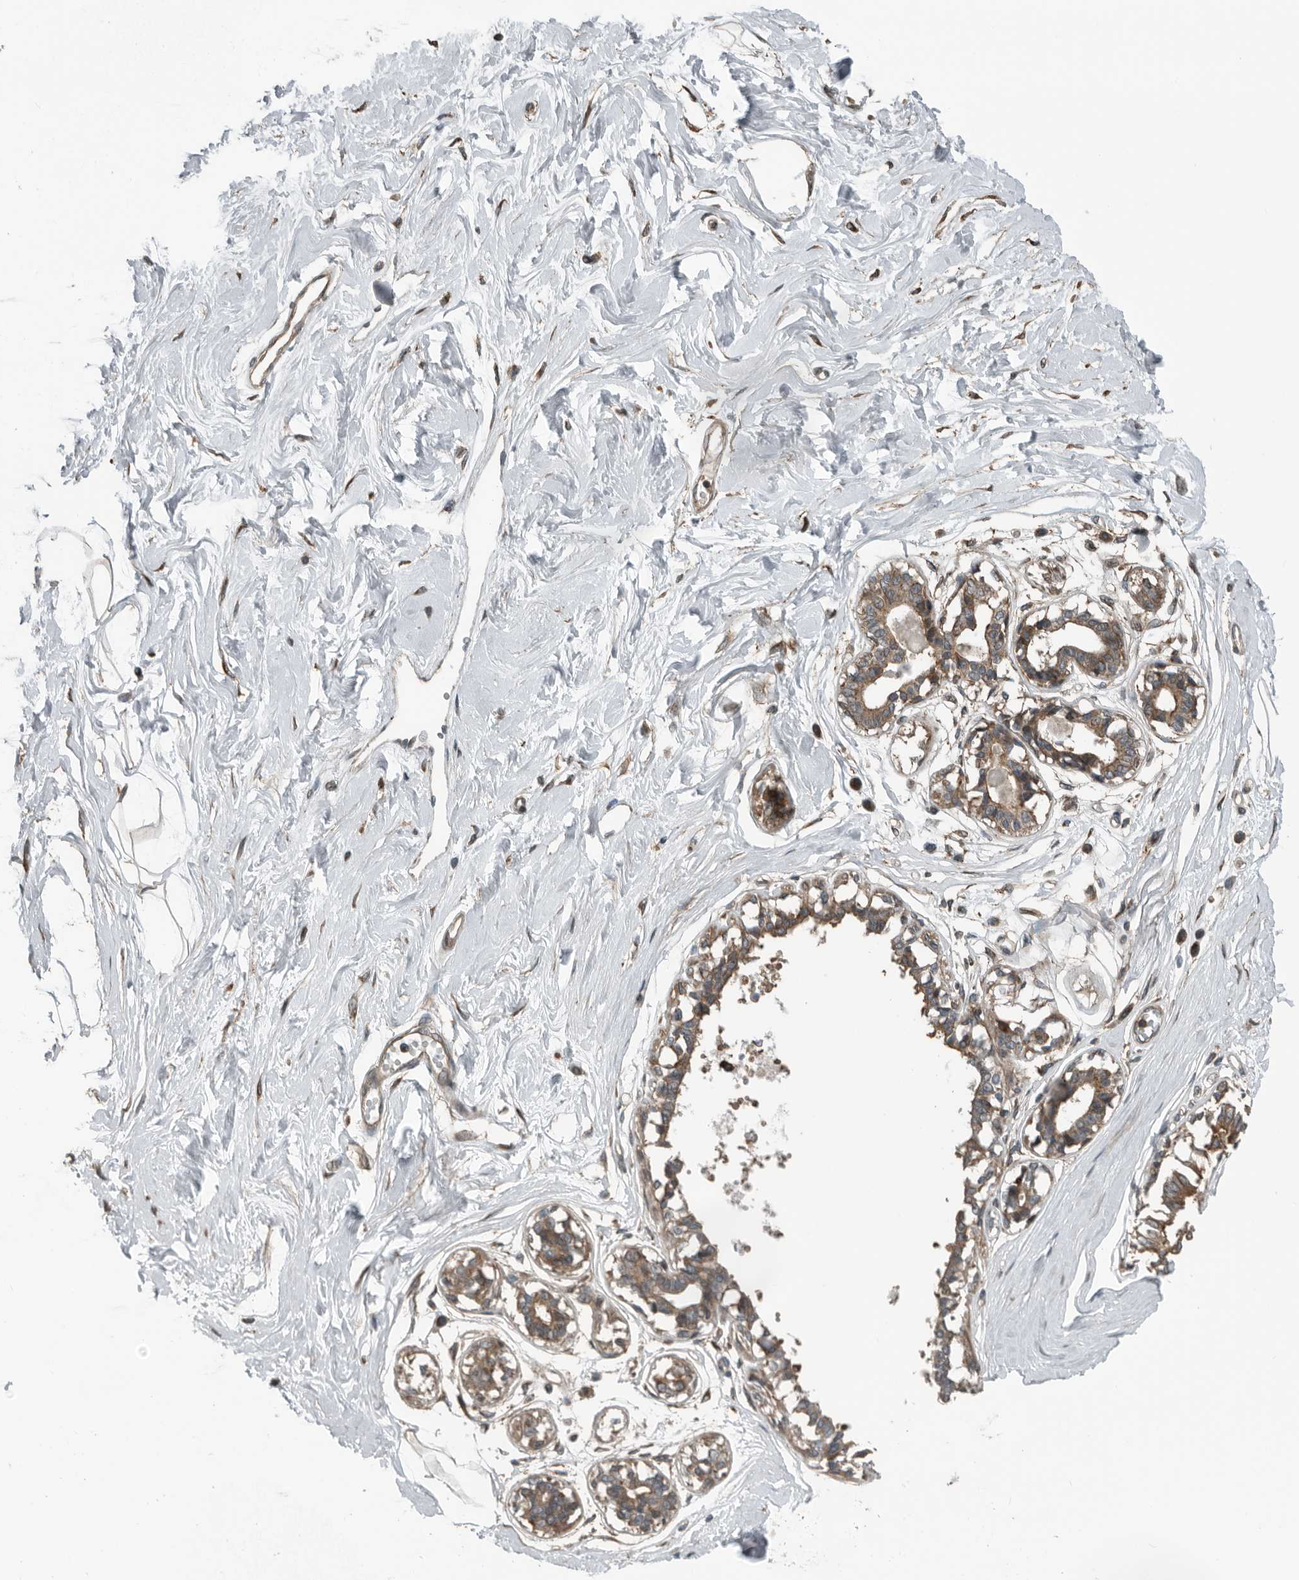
{"staining": {"intensity": "negative", "quantity": "none", "location": "none"}, "tissue": "breast", "cell_type": "Adipocytes", "image_type": "normal", "snomed": [{"axis": "morphology", "description": "Normal tissue, NOS"}, {"axis": "topography", "description": "Breast"}], "caption": "Immunohistochemistry (IHC) micrograph of unremarkable breast: human breast stained with DAB (3,3'-diaminobenzidine) displays no significant protein expression in adipocytes.", "gene": "AMFR", "patient": {"sex": "female", "age": 45}}